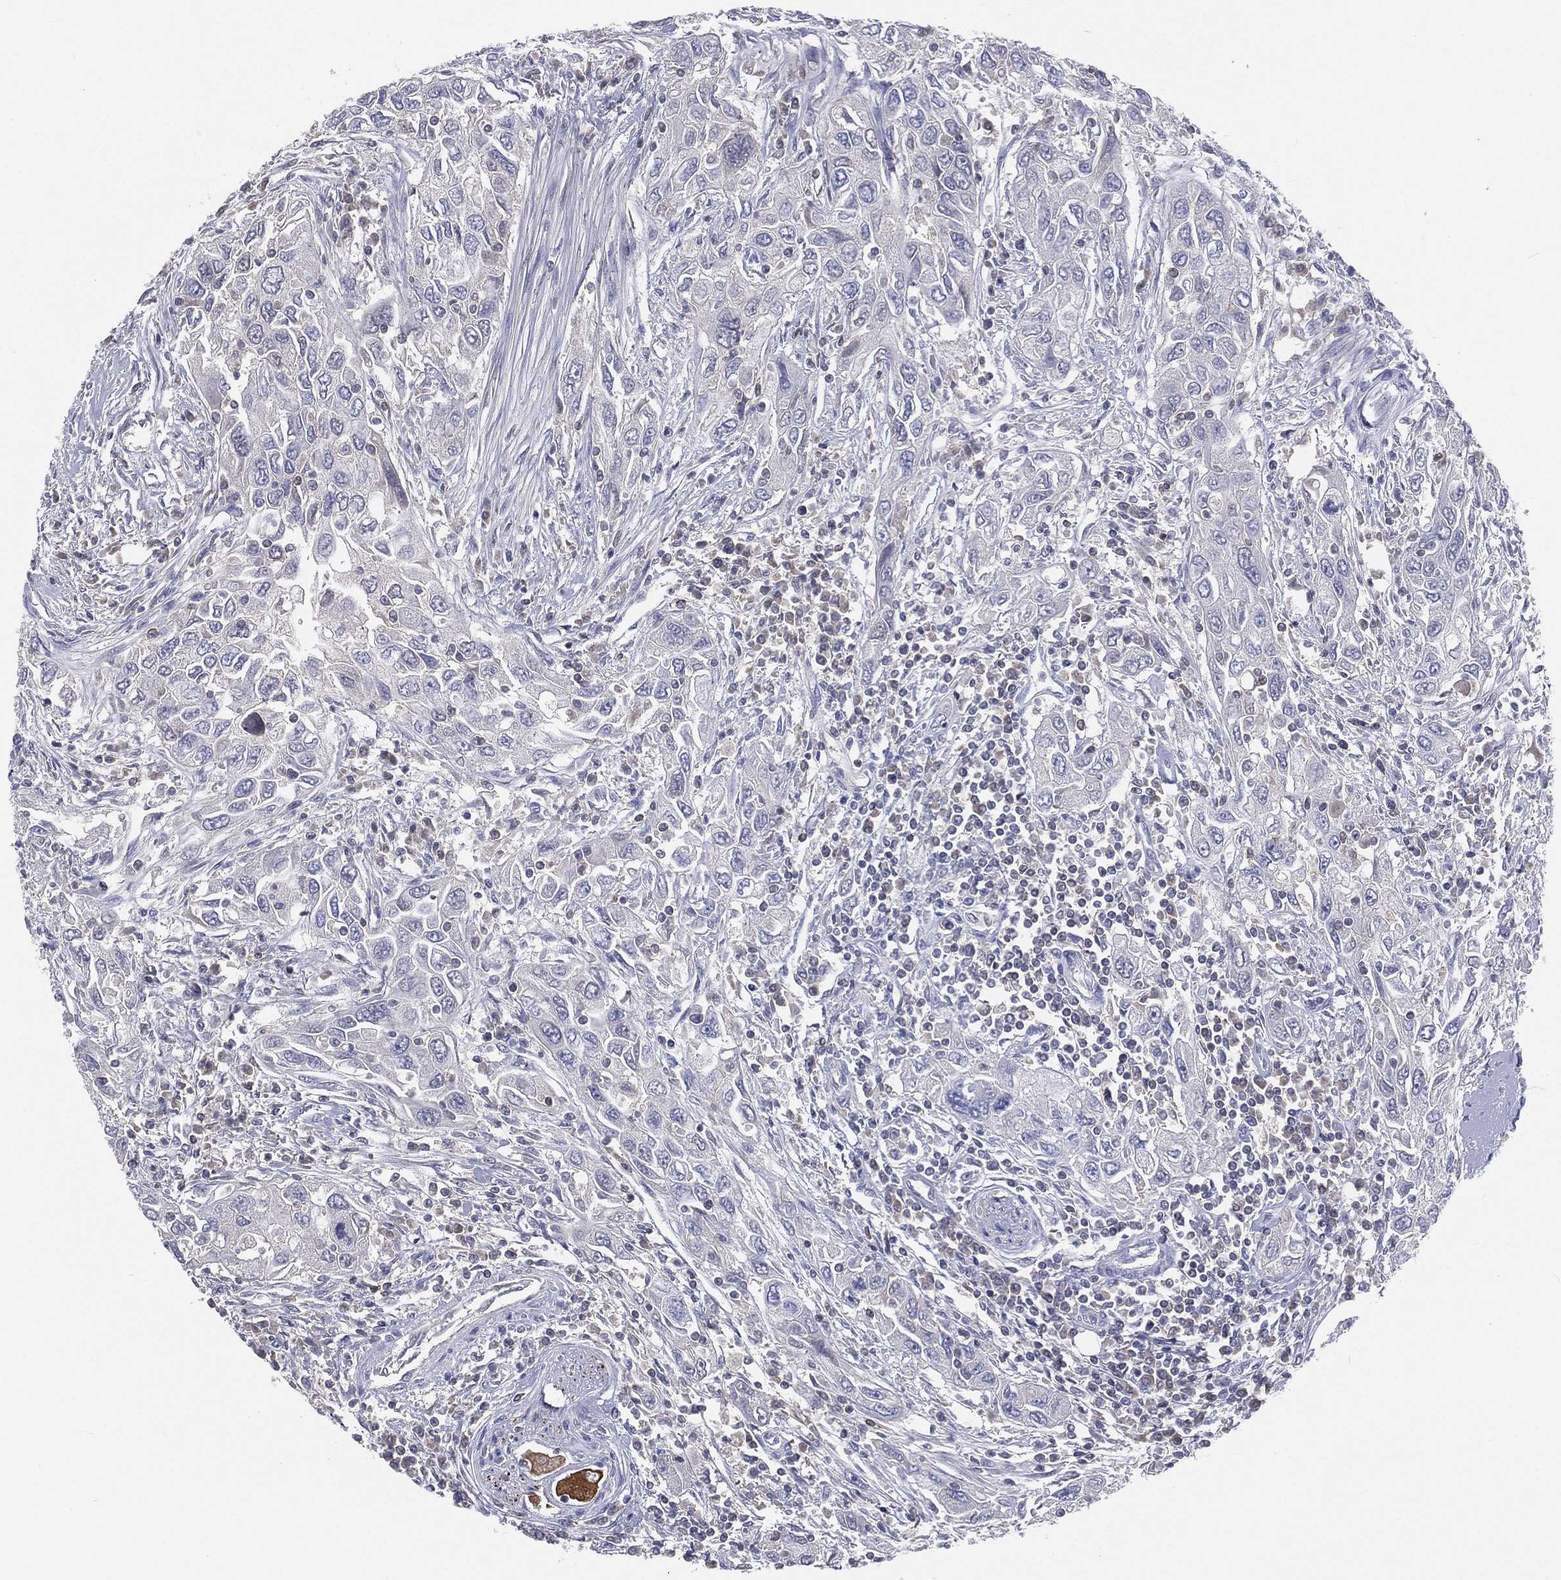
{"staining": {"intensity": "negative", "quantity": "none", "location": "none"}, "tissue": "urothelial cancer", "cell_type": "Tumor cells", "image_type": "cancer", "snomed": [{"axis": "morphology", "description": "Urothelial carcinoma, High grade"}, {"axis": "topography", "description": "Urinary bladder"}], "caption": "High magnification brightfield microscopy of high-grade urothelial carcinoma stained with DAB (3,3'-diaminobenzidine) (brown) and counterstained with hematoxylin (blue): tumor cells show no significant staining.", "gene": "CD3D", "patient": {"sex": "male", "age": 76}}